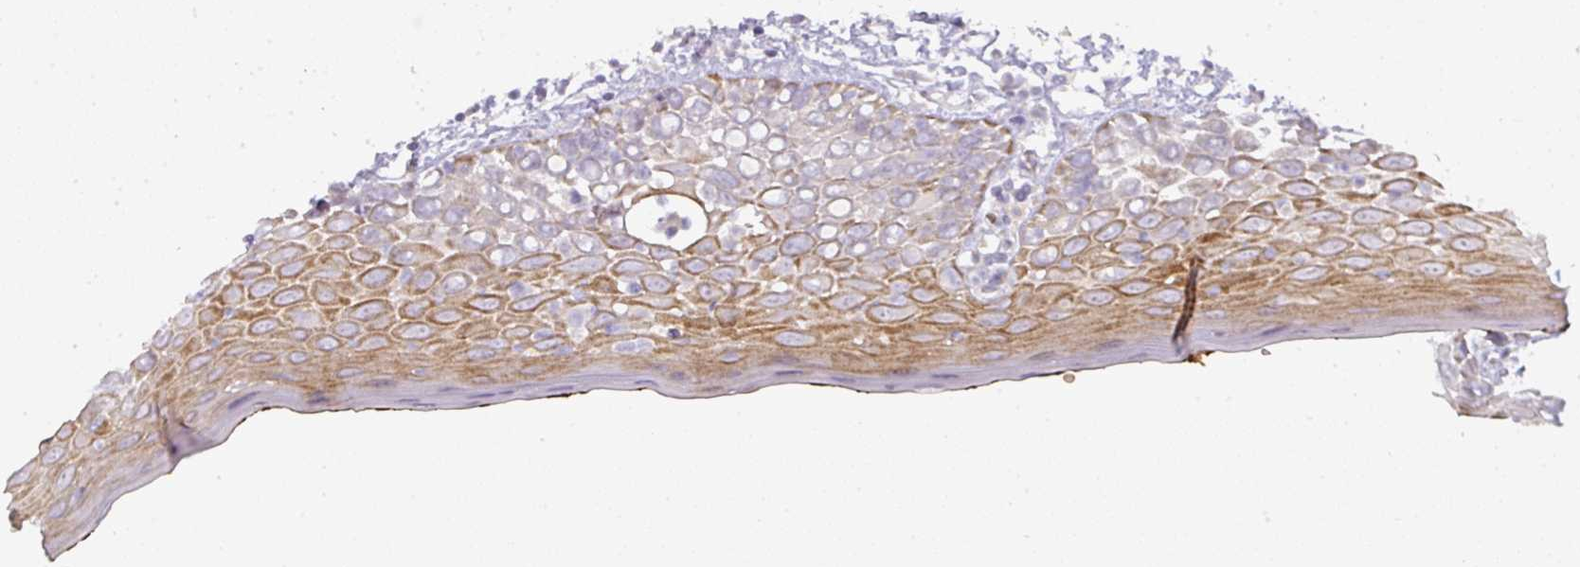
{"staining": {"intensity": "moderate", "quantity": "25%-75%", "location": "cytoplasmic/membranous"}, "tissue": "oral mucosa", "cell_type": "Squamous epithelial cells", "image_type": "normal", "snomed": [{"axis": "morphology", "description": "Normal tissue, NOS"}, {"axis": "morphology", "description": "Squamous cell carcinoma, NOS"}, {"axis": "topography", "description": "Oral tissue"}, {"axis": "topography", "description": "Tounge, NOS"}, {"axis": "topography", "description": "Head-Neck"}], "caption": "Immunohistochemistry (IHC) of unremarkable human oral mucosa reveals medium levels of moderate cytoplasmic/membranous positivity in about 25%-75% of squamous epithelial cells.", "gene": "ATP6V1F", "patient": {"sex": "male", "age": 76}}